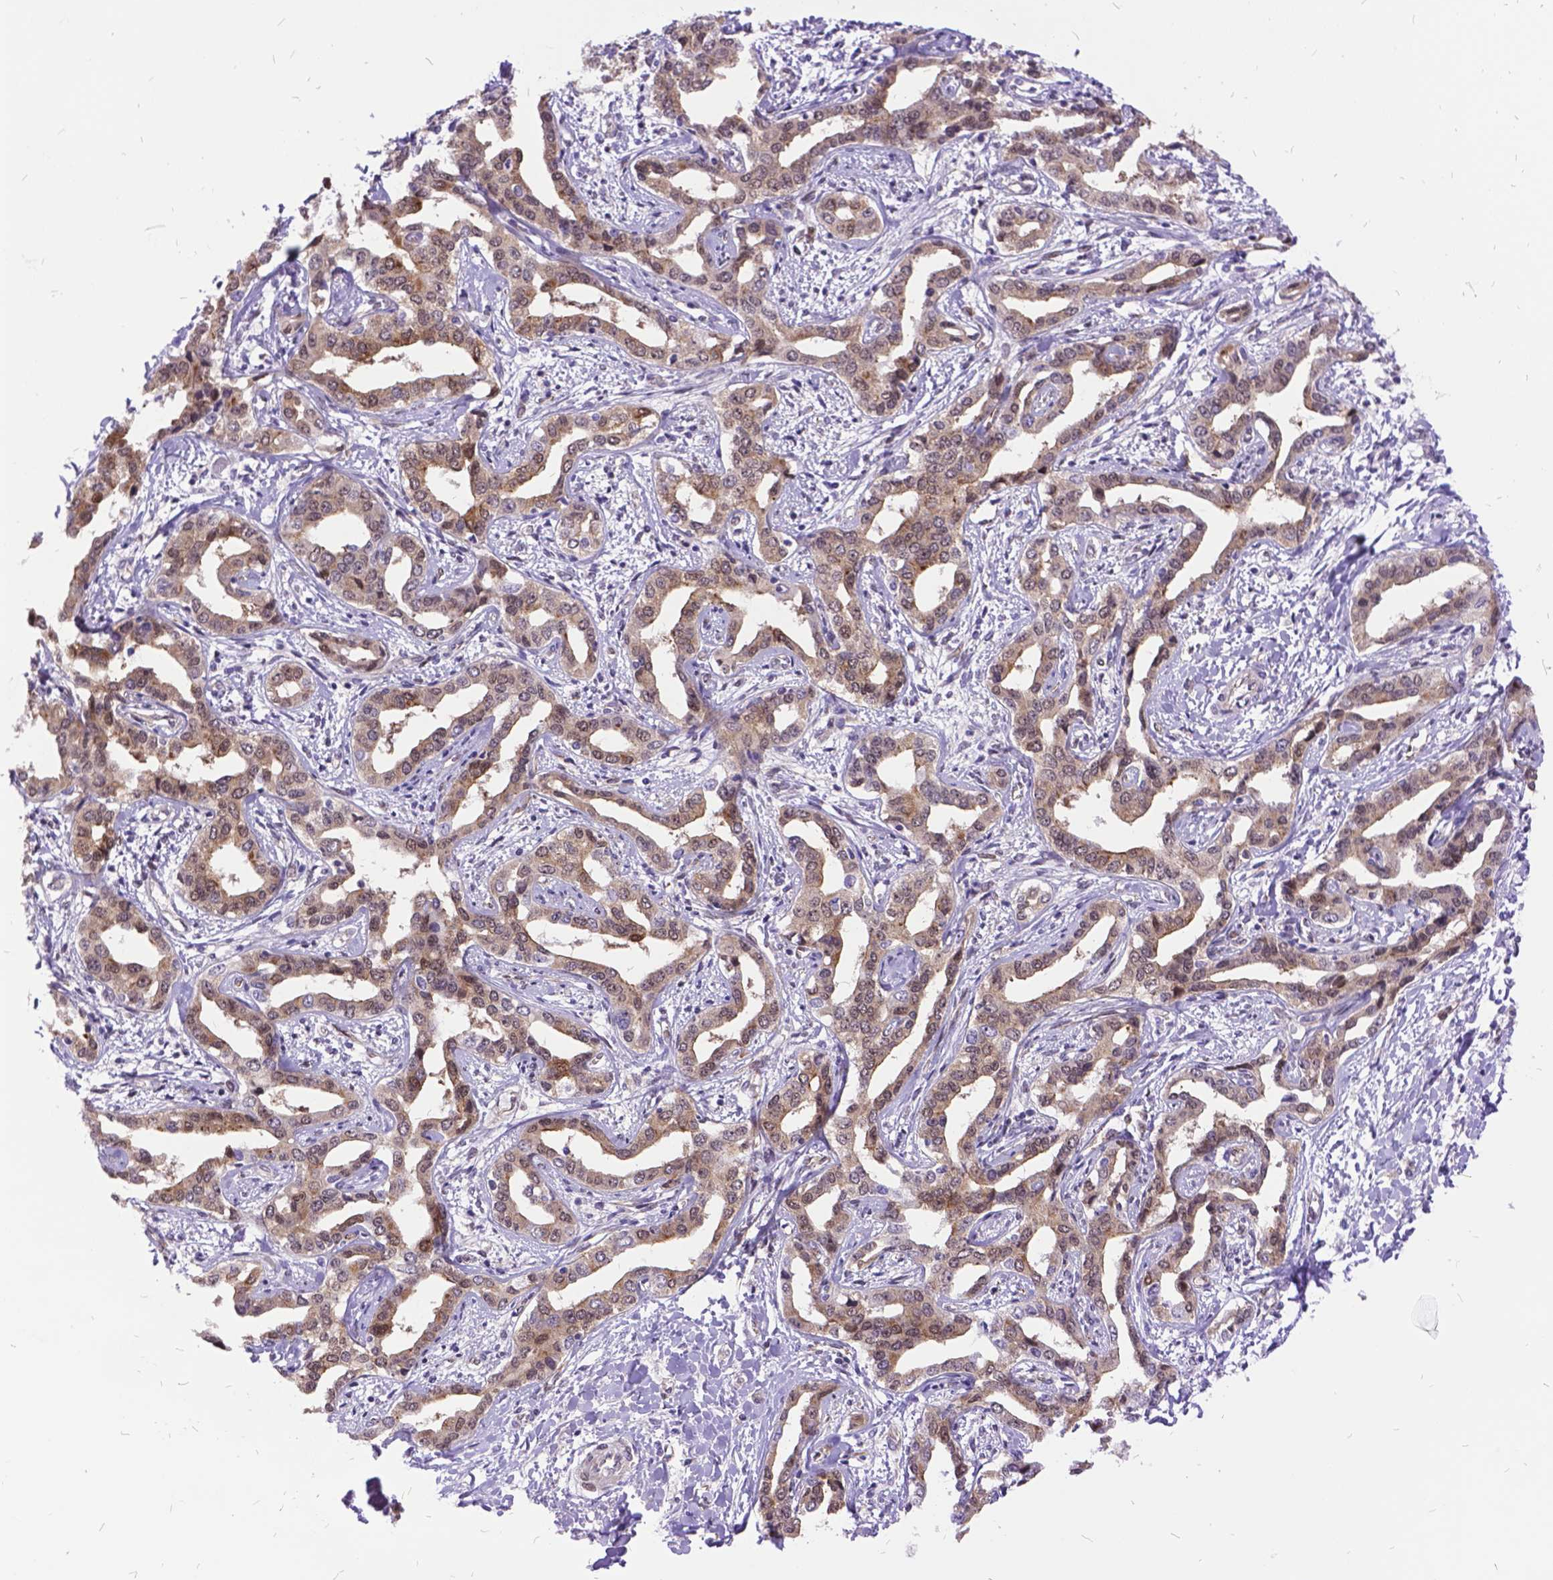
{"staining": {"intensity": "weak", "quantity": ">75%", "location": "cytoplasmic/membranous"}, "tissue": "liver cancer", "cell_type": "Tumor cells", "image_type": "cancer", "snomed": [{"axis": "morphology", "description": "Cholangiocarcinoma"}, {"axis": "topography", "description": "Liver"}], "caption": "Tumor cells reveal weak cytoplasmic/membranous positivity in about >75% of cells in liver cancer (cholangiocarcinoma).", "gene": "GRB7", "patient": {"sex": "male", "age": 59}}